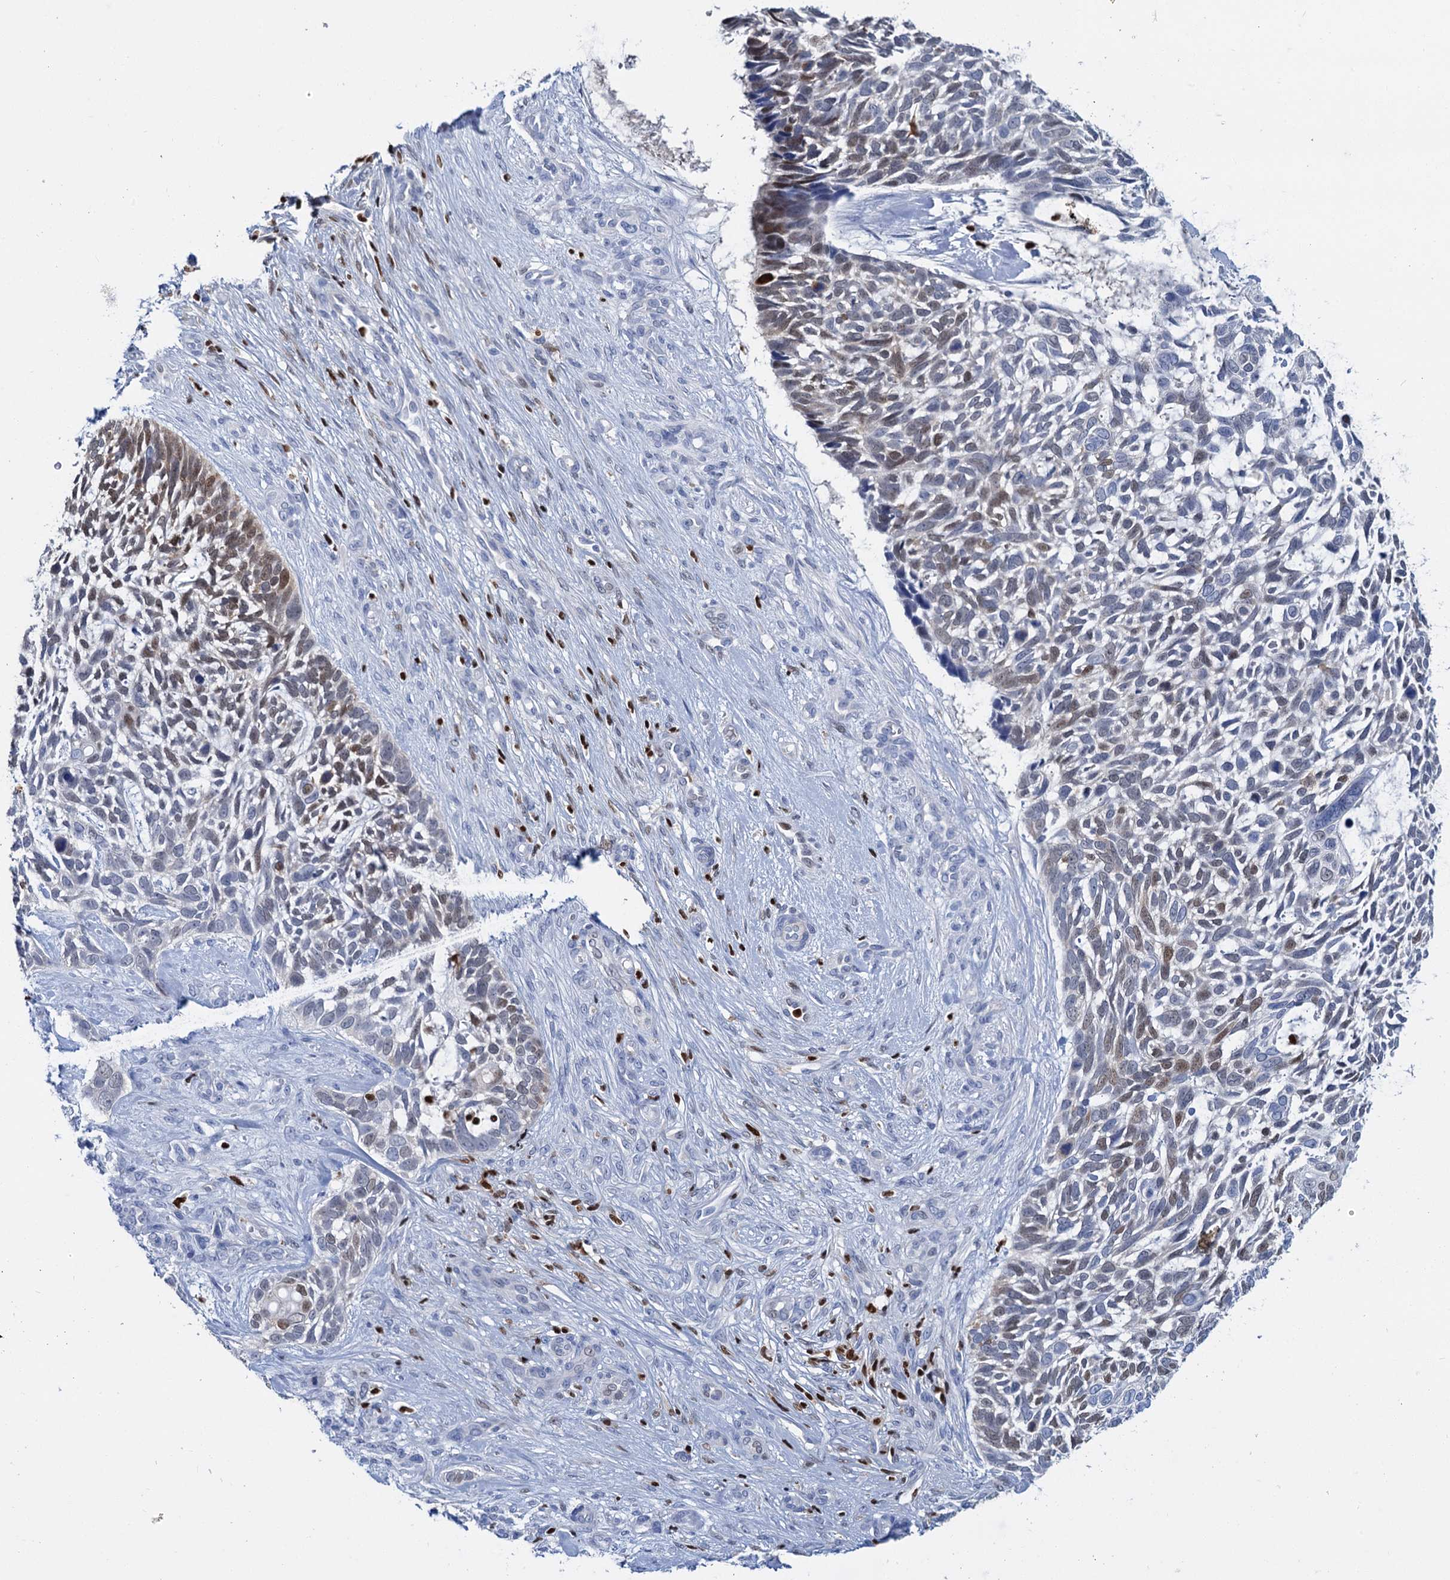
{"staining": {"intensity": "moderate", "quantity": "25%-75%", "location": "nuclear"}, "tissue": "skin cancer", "cell_type": "Tumor cells", "image_type": "cancer", "snomed": [{"axis": "morphology", "description": "Basal cell carcinoma"}, {"axis": "topography", "description": "Skin"}], "caption": "This histopathology image displays immunohistochemistry staining of human skin basal cell carcinoma, with medium moderate nuclear positivity in about 25%-75% of tumor cells.", "gene": "CELF2", "patient": {"sex": "male", "age": 88}}